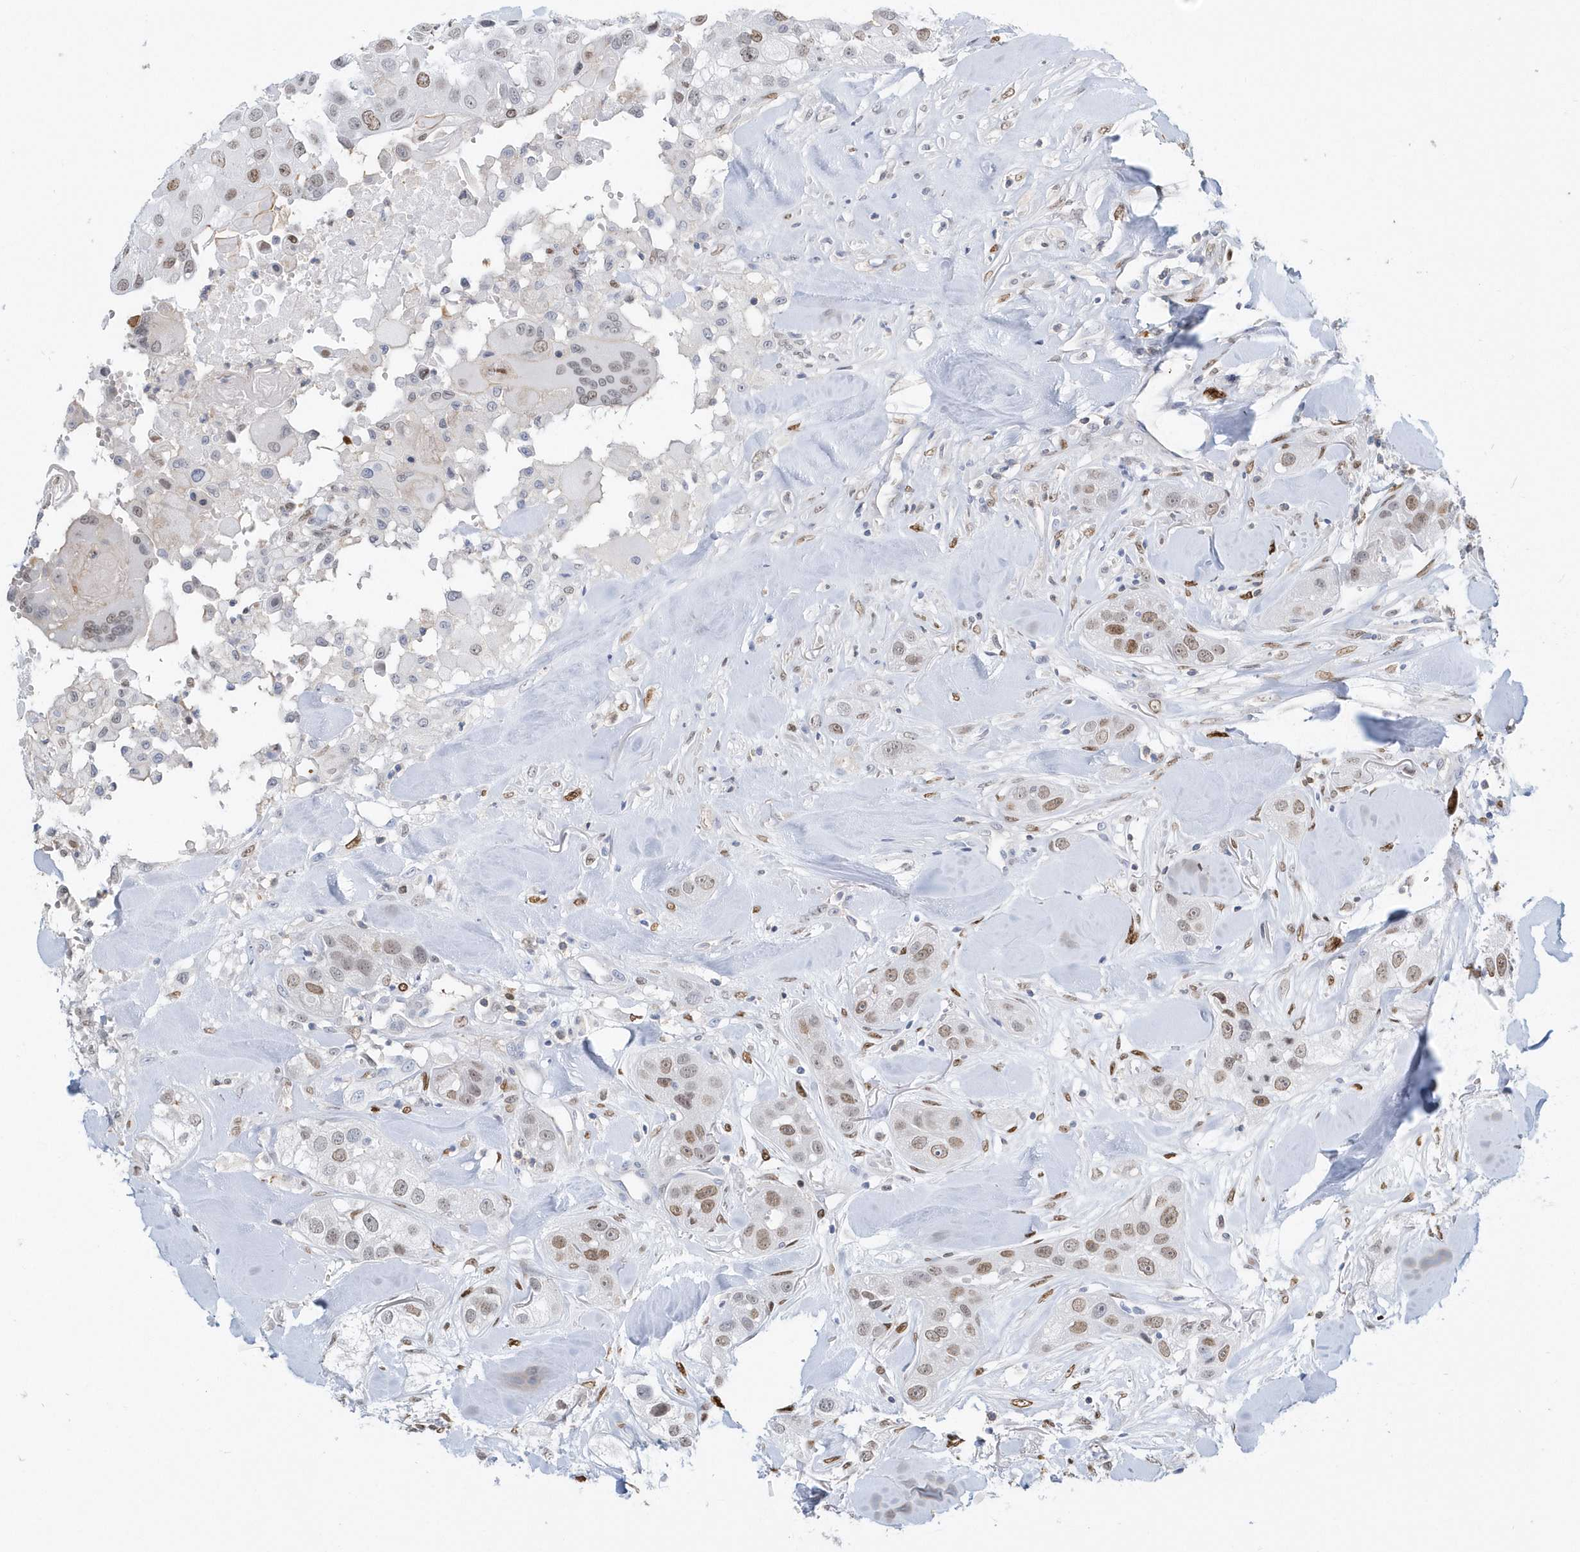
{"staining": {"intensity": "moderate", "quantity": "25%-75%", "location": "nuclear"}, "tissue": "head and neck cancer", "cell_type": "Tumor cells", "image_type": "cancer", "snomed": [{"axis": "morphology", "description": "Normal tissue, NOS"}, {"axis": "morphology", "description": "Squamous cell carcinoma, NOS"}, {"axis": "topography", "description": "Skeletal muscle"}, {"axis": "topography", "description": "Head-Neck"}], "caption": "Protein staining of squamous cell carcinoma (head and neck) tissue reveals moderate nuclear expression in approximately 25%-75% of tumor cells. (Brightfield microscopy of DAB IHC at high magnification).", "gene": "MACROH2A2", "patient": {"sex": "male", "age": 51}}